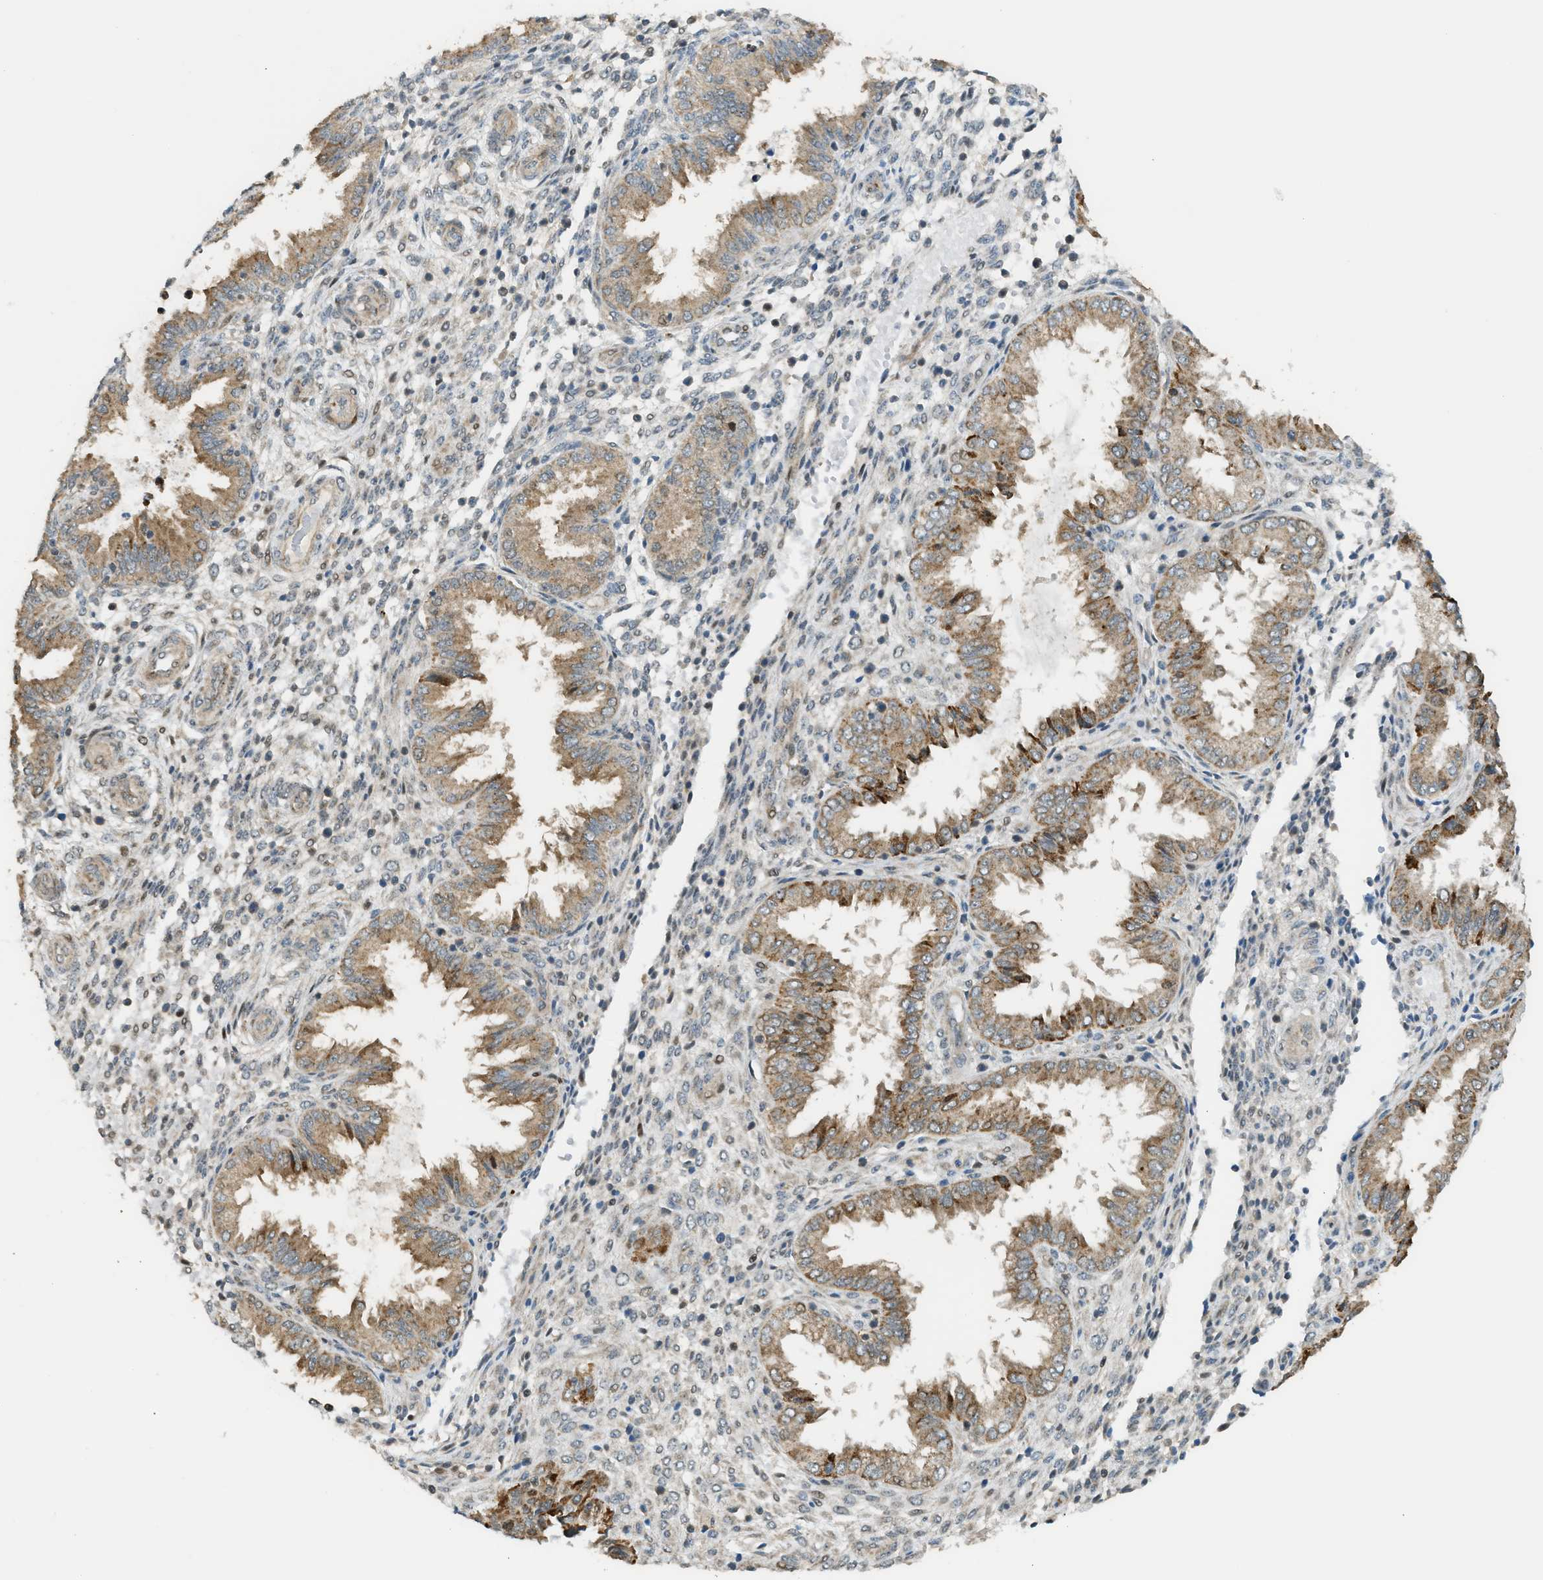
{"staining": {"intensity": "weak", "quantity": "<25%", "location": "cytoplasmic/membranous,nuclear"}, "tissue": "endometrium", "cell_type": "Cells in endometrial stroma", "image_type": "normal", "snomed": [{"axis": "morphology", "description": "Normal tissue, NOS"}, {"axis": "topography", "description": "Endometrium"}], "caption": "High power microscopy histopathology image of an IHC image of benign endometrium, revealing no significant positivity in cells in endometrial stroma. (Brightfield microscopy of DAB (3,3'-diaminobenzidine) IHC at high magnification).", "gene": "CCDC186", "patient": {"sex": "female", "age": 33}}